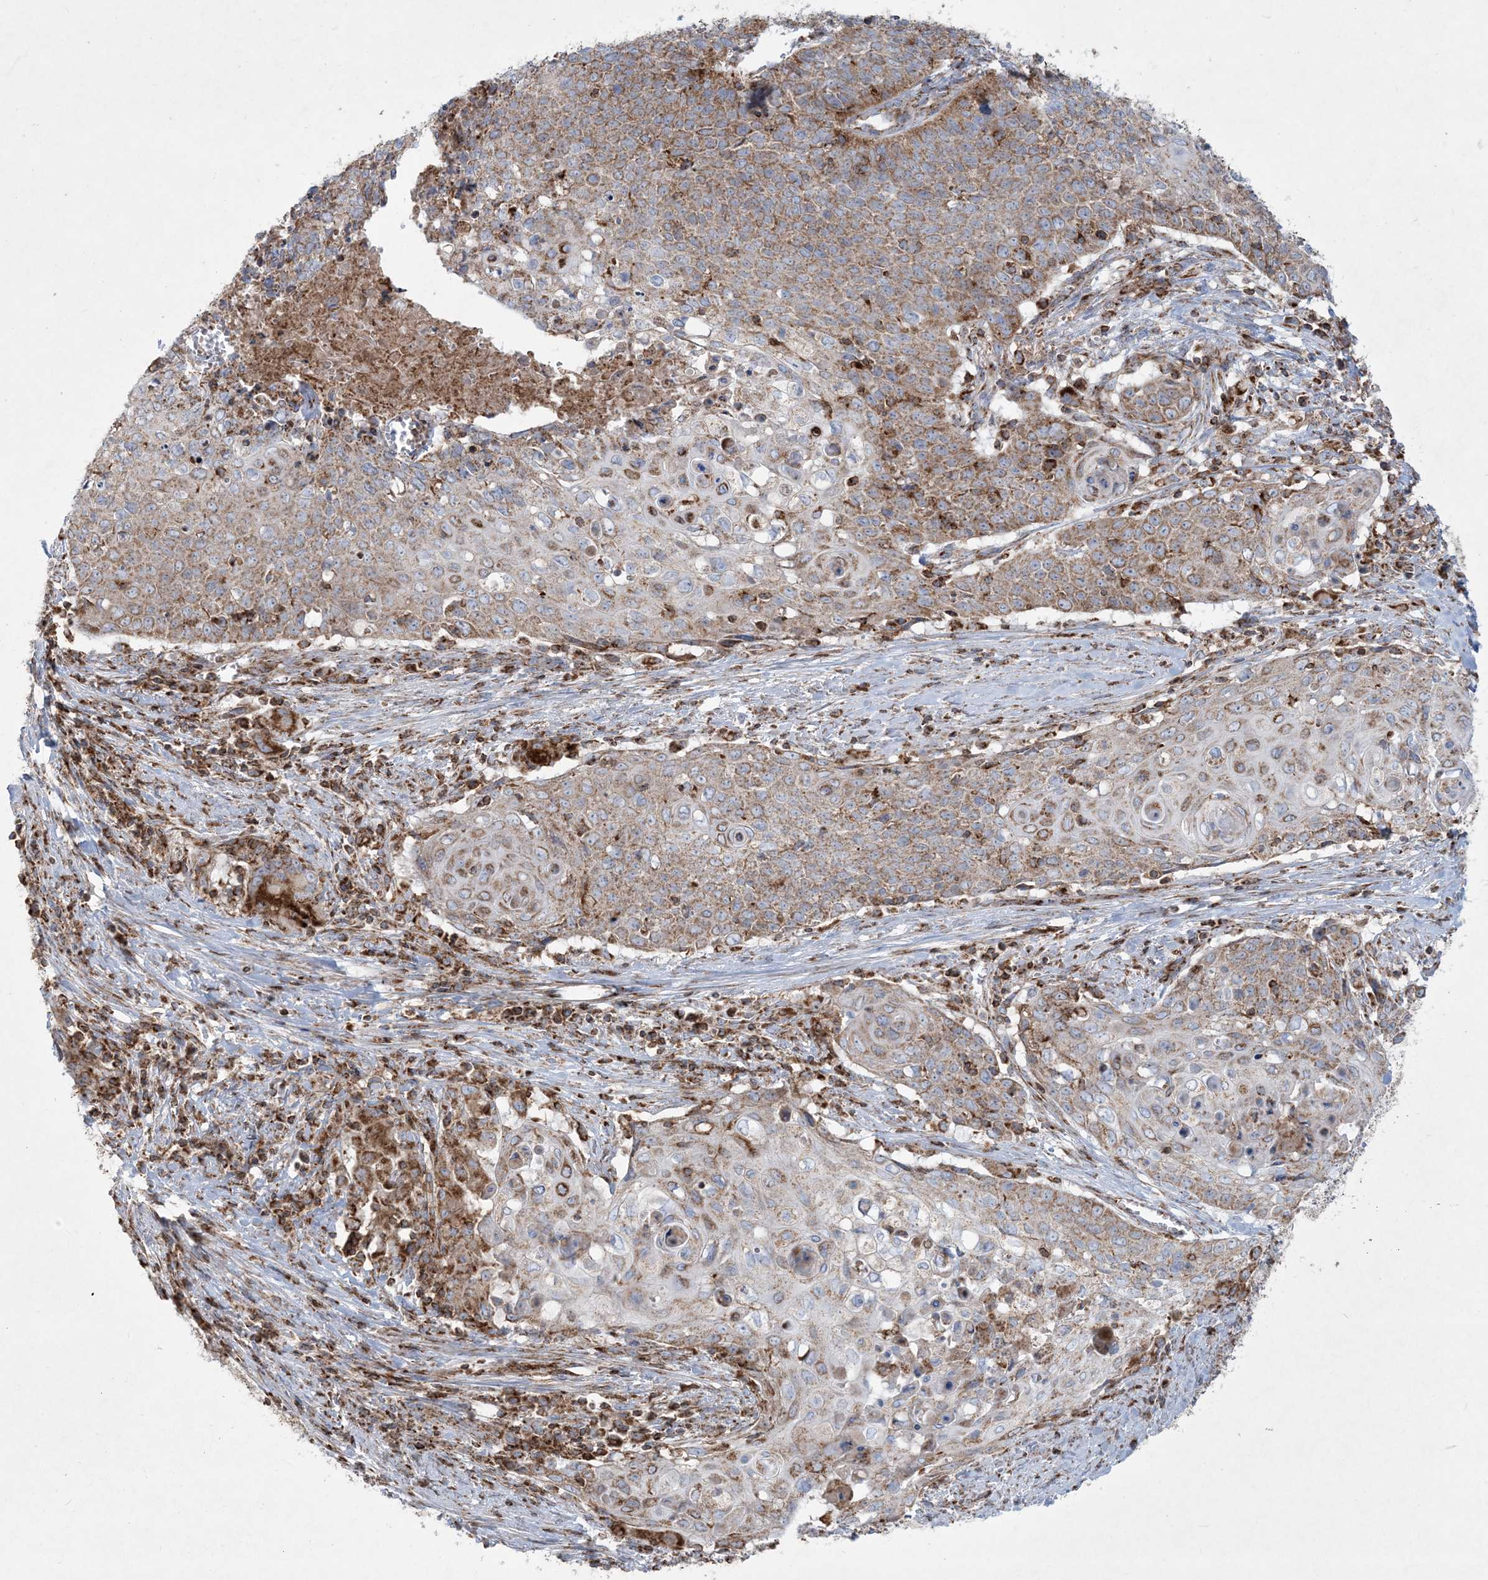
{"staining": {"intensity": "moderate", "quantity": ">75%", "location": "cytoplasmic/membranous"}, "tissue": "cervical cancer", "cell_type": "Tumor cells", "image_type": "cancer", "snomed": [{"axis": "morphology", "description": "Squamous cell carcinoma, NOS"}, {"axis": "topography", "description": "Cervix"}], "caption": "The immunohistochemical stain shows moderate cytoplasmic/membranous staining in tumor cells of cervical cancer (squamous cell carcinoma) tissue.", "gene": "BEND4", "patient": {"sex": "female", "age": 39}}